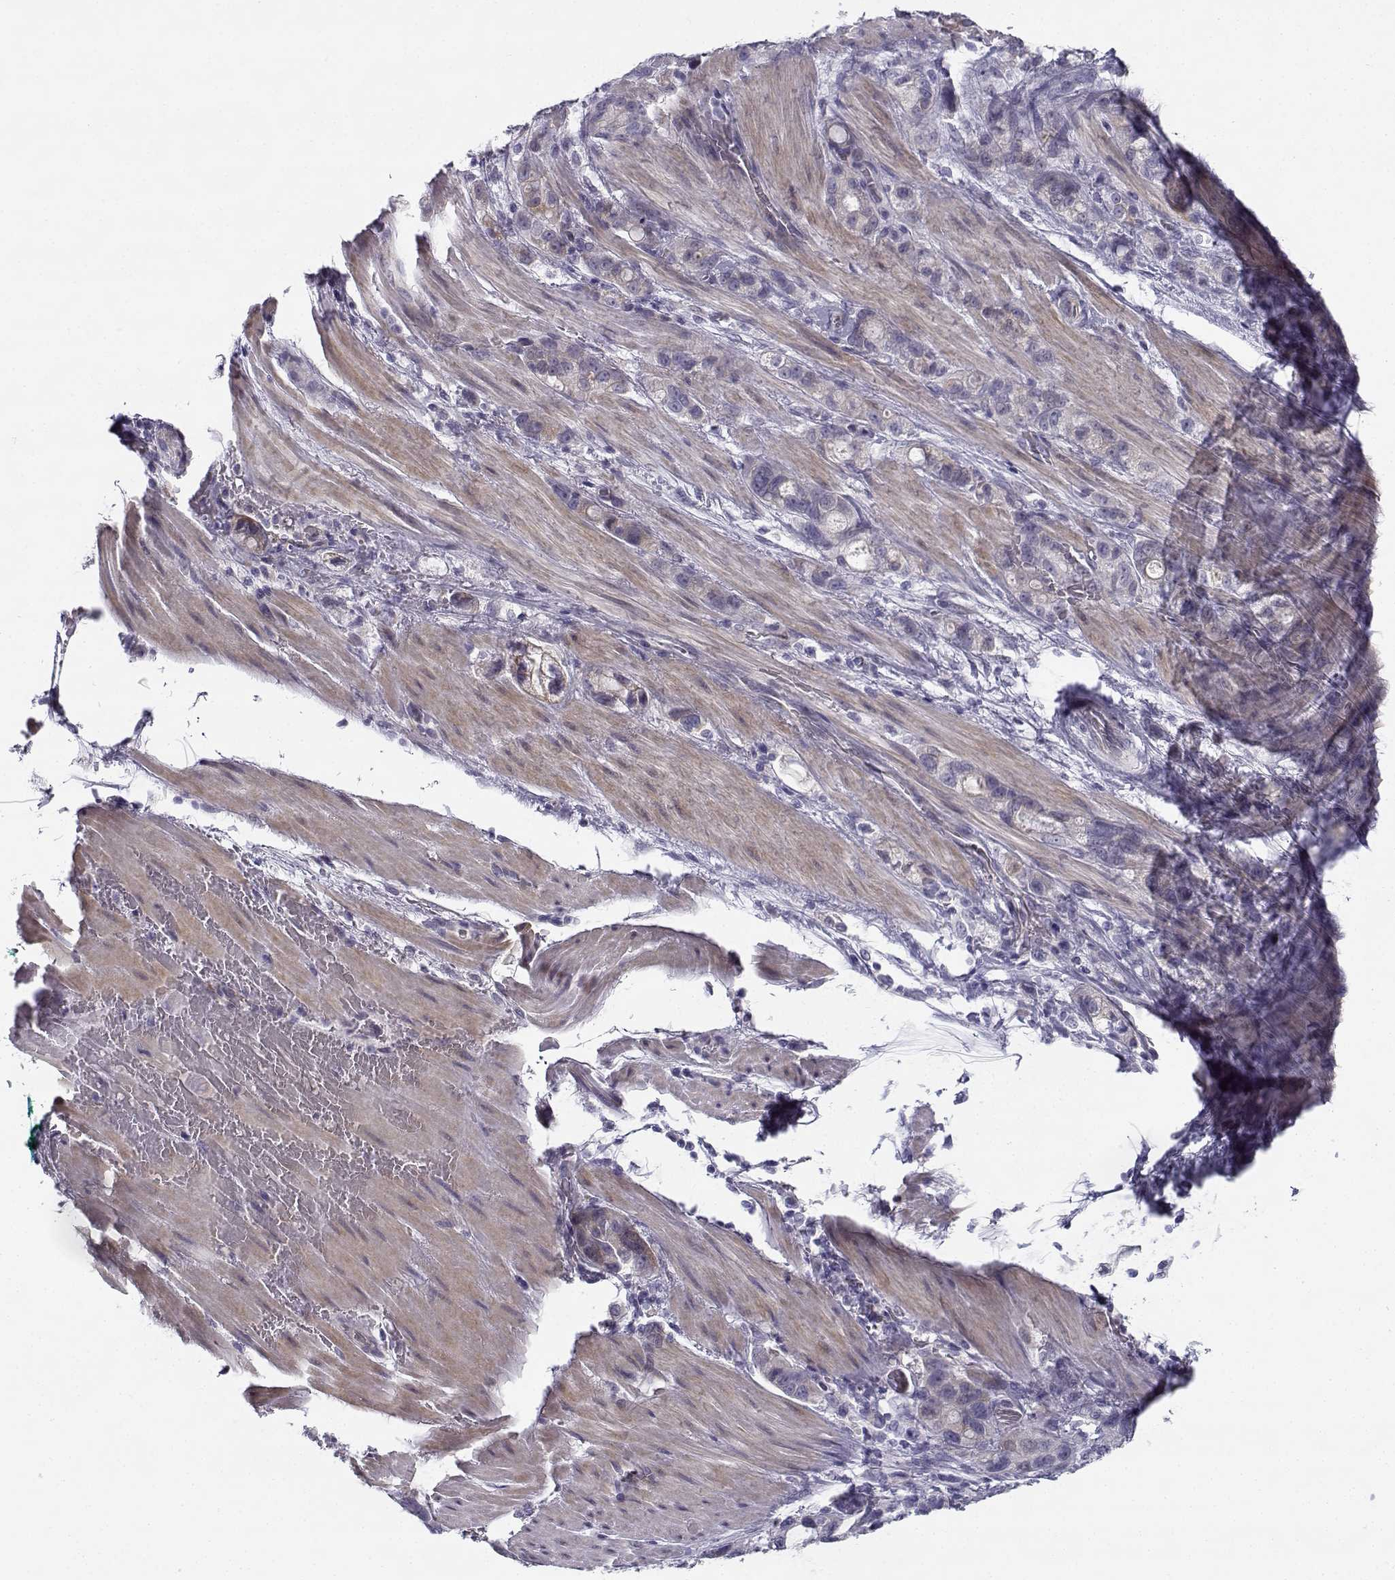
{"staining": {"intensity": "negative", "quantity": "none", "location": "none"}, "tissue": "stomach cancer", "cell_type": "Tumor cells", "image_type": "cancer", "snomed": [{"axis": "morphology", "description": "Adenocarcinoma, NOS"}, {"axis": "topography", "description": "Stomach"}], "caption": "Human stomach adenocarcinoma stained for a protein using IHC demonstrates no expression in tumor cells.", "gene": "CREB3L3", "patient": {"sex": "male", "age": 63}}